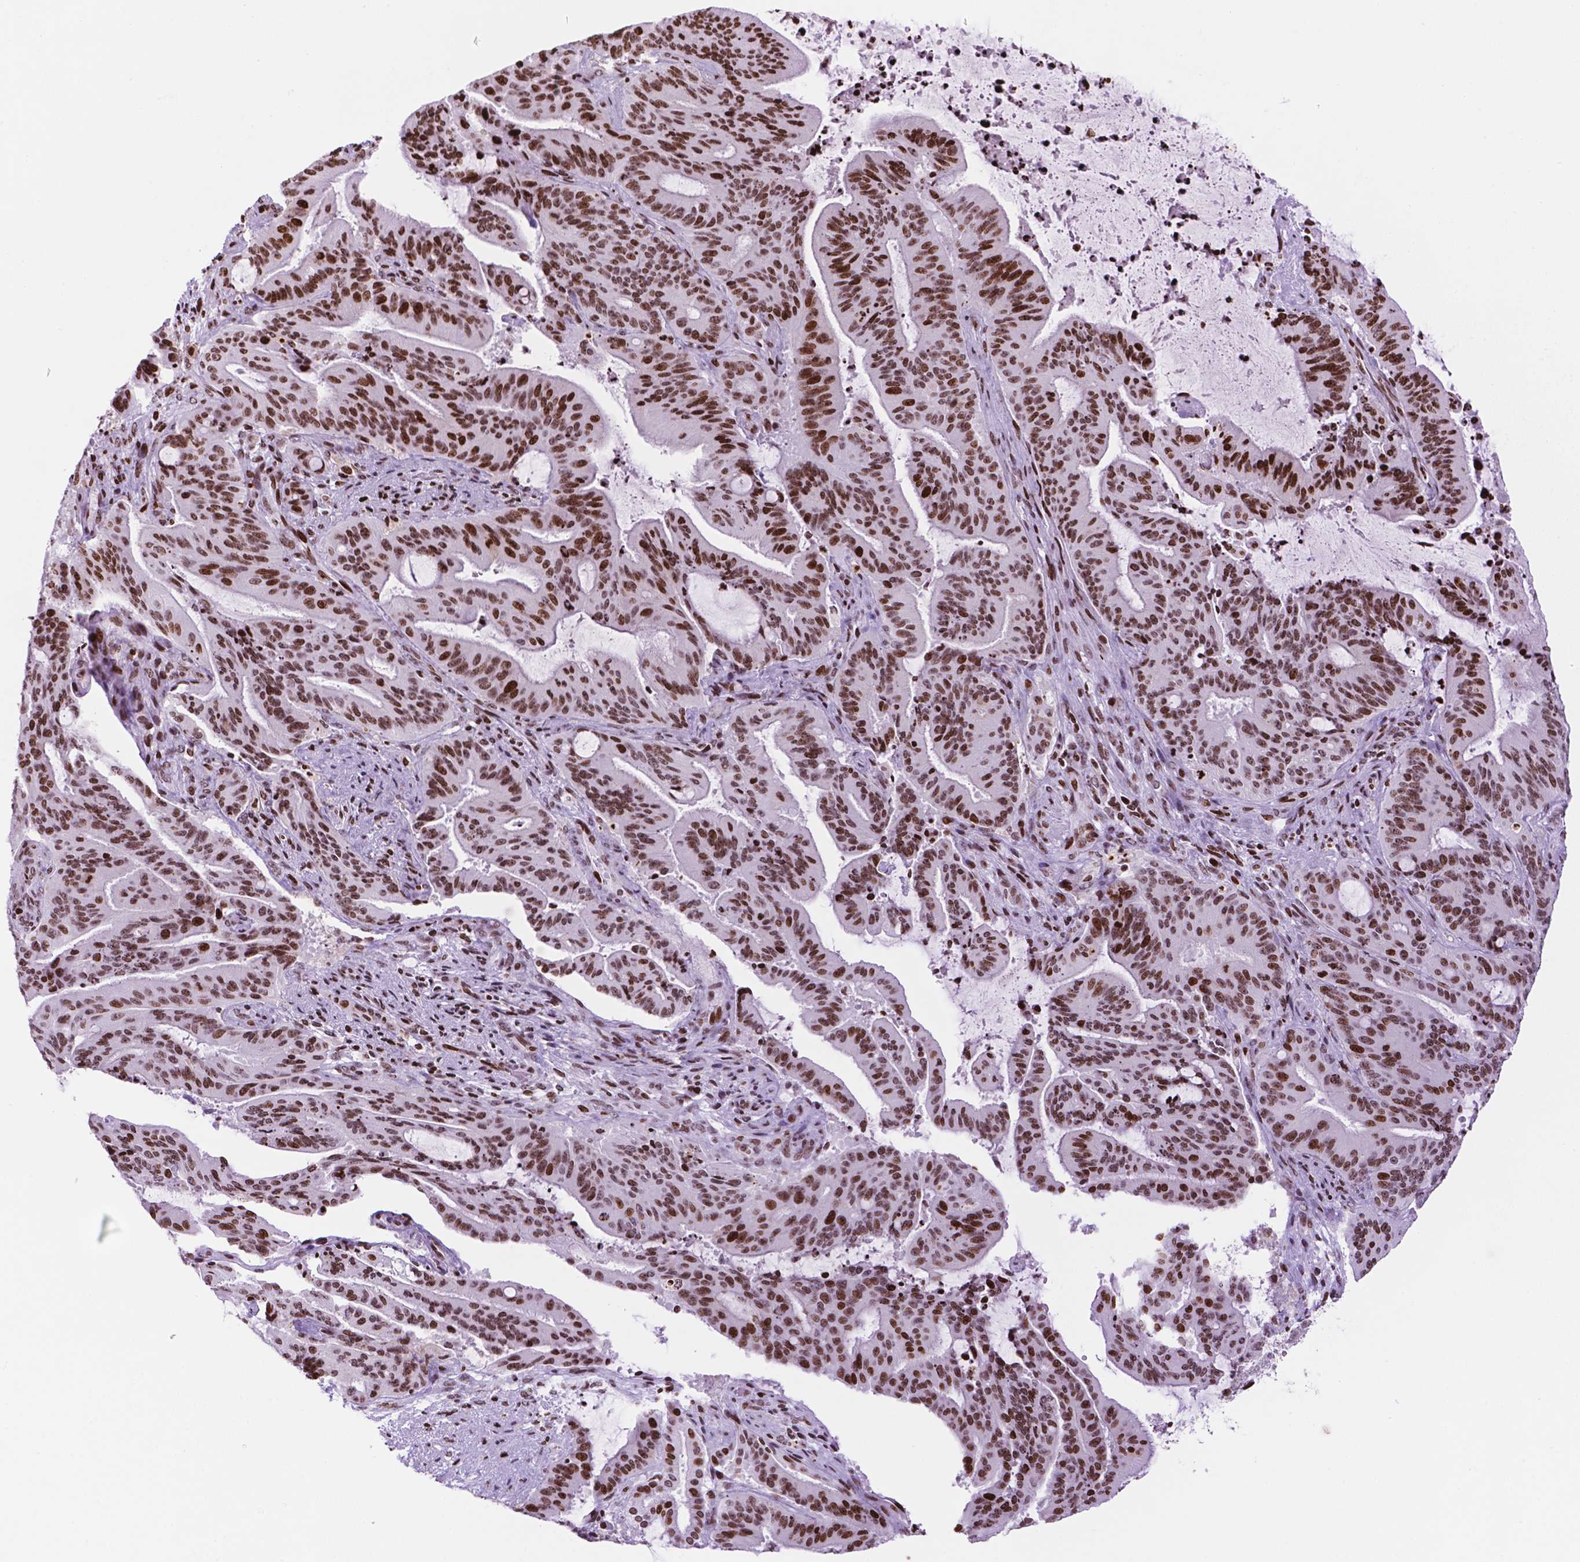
{"staining": {"intensity": "strong", "quantity": ">75%", "location": "nuclear"}, "tissue": "liver cancer", "cell_type": "Tumor cells", "image_type": "cancer", "snomed": [{"axis": "morphology", "description": "Cholangiocarcinoma"}, {"axis": "topography", "description": "Liver"}], "caption": "Immunohistochemistry of liver cancer demonstrates high levels of strong nuclear expression in about >75% of tumor cells. Using DAB (brown) and hematoxylin (blue) stains, captured at high magnification using brightfield microscopy.", "gene": "TMEM250", "patient": {"sex": "female", "age": 73}}